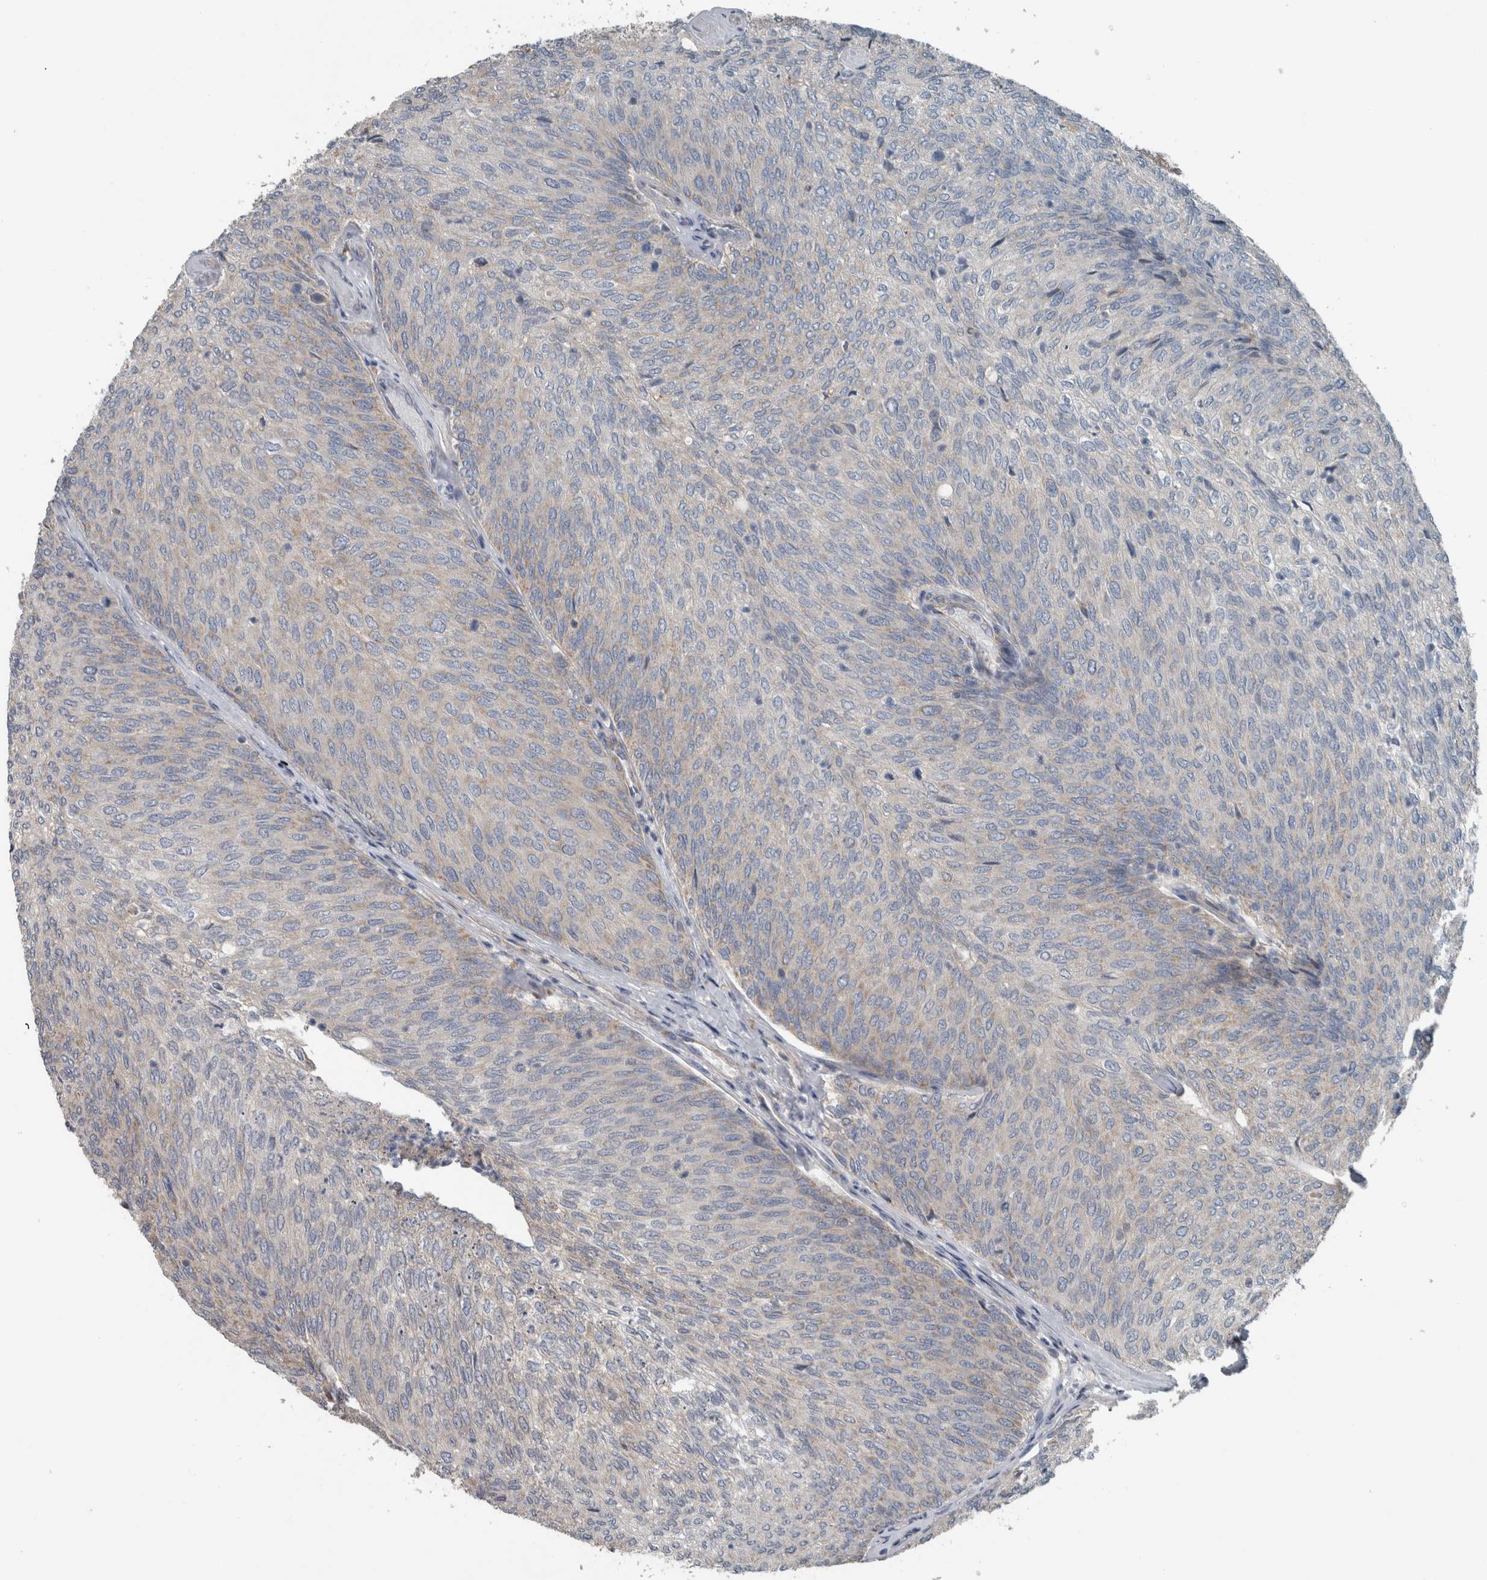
{"staining": {"intensity": "weak", "quantity": "<25%", "location": "cytoplasmic/membranous"}, "tissue": "urothelial cancer", "cell_type": "Tumor cells", "image_type": "cancer", "snomed": [{"axis": "morphology", "description": "Urothelial carcinoma, Low grade"}, {"axis": "topography", "description": "Urinary bladder"}], "caption": "This is a histopathology image of immunohistochemistry (IHC) staining of urothelial cancer, which shows no positivity in tumor cells. (Brightfield microscopy of DAB (3,3'-diaminobenzidine) immunohistochemistry (IHC) at high magnification).", "gene": "ARMC1", "patient": {"sex": "female", "age": 79}}